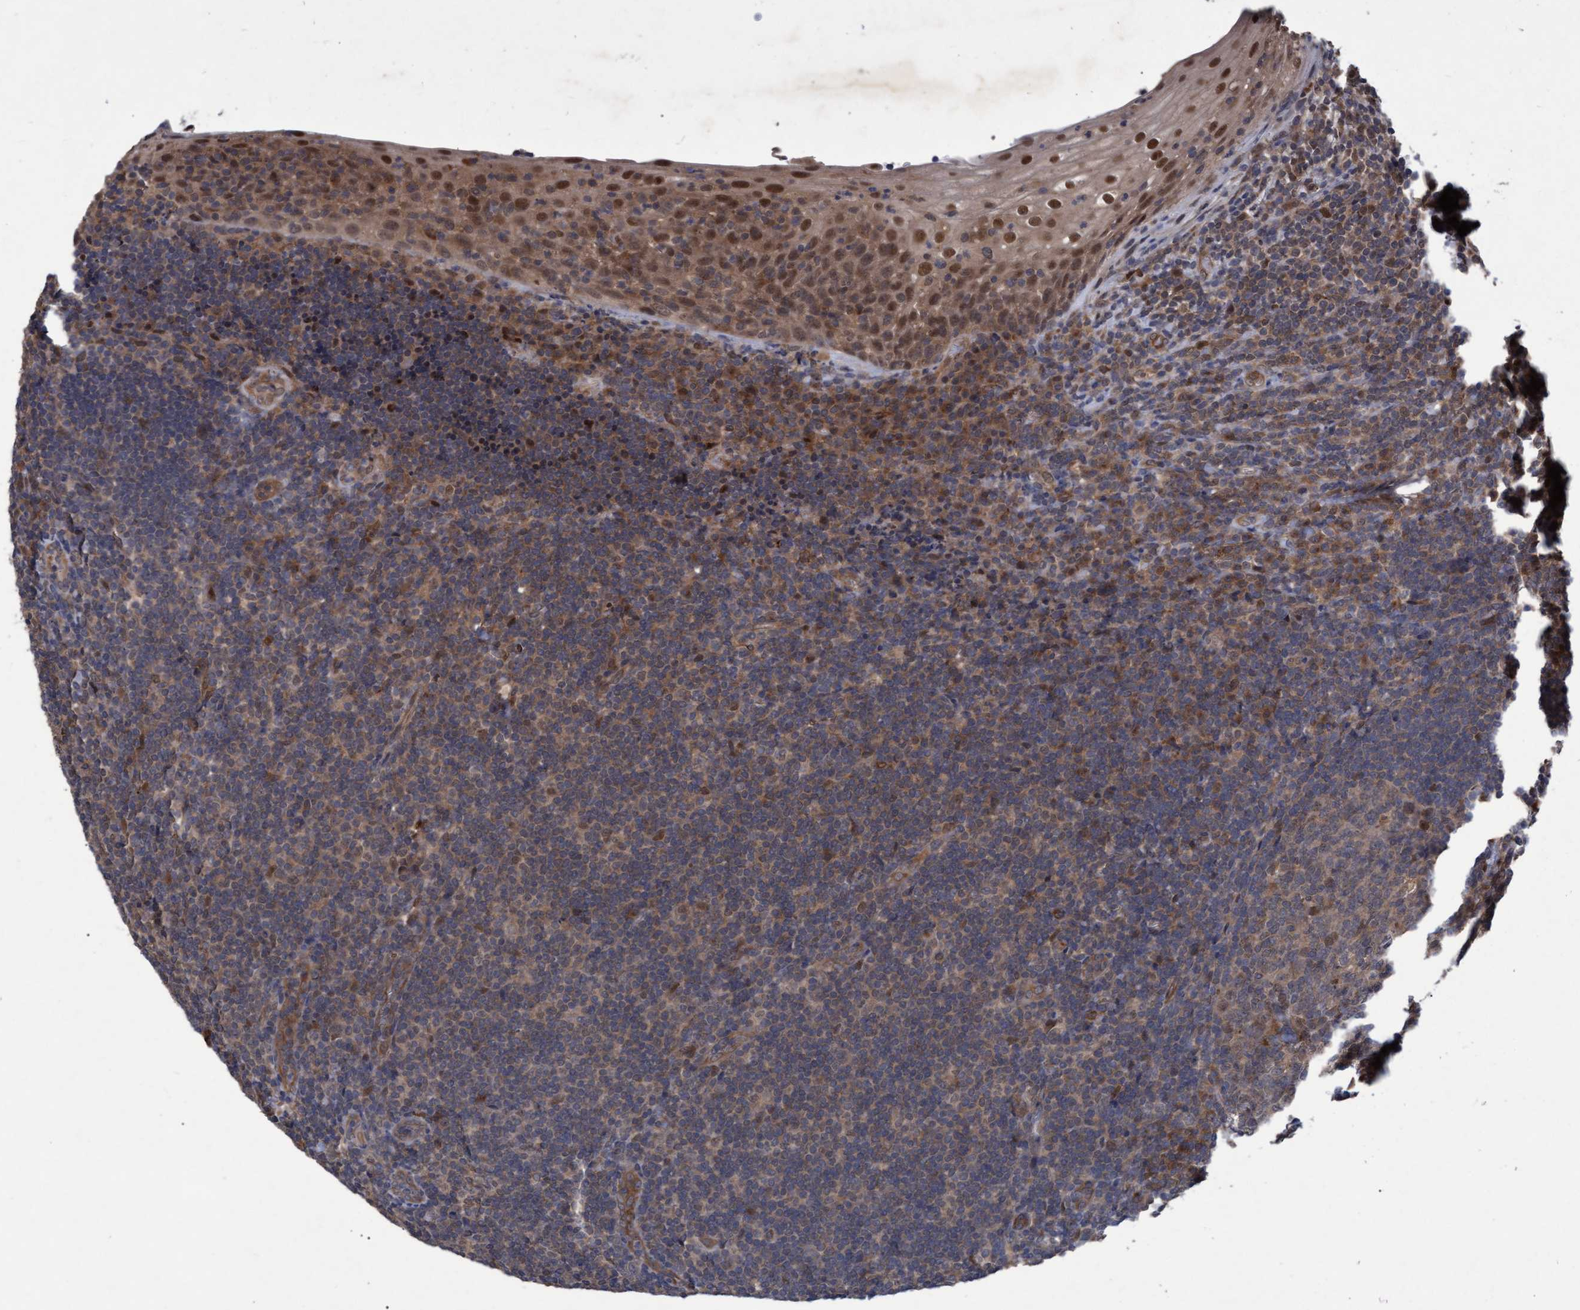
{"staining": {"intensity": "moderate", "quantity": ">75%", "location": "cytoplasmic/membranous,nuclear"}, "tissue": "tonsil", "cell_type": "Germinal center cells", "image_type": "normal", "snomed": [{"axis": "morphology", "description": "Normal tissue, NOS"}, {"axis": "topography", "description": "Tonsil"}], "caption": "Protein expression analysis of unremarkable human tonsil reveals moderate cytoplasmic/membranous,nuclear expression in approximately >75% of germinal center cells. (DAB (3,3'-diaminobenzidine) IHC with brightfield microscopy, high magnification).", "gene": "PSMB6", "patient": {"sex": "male", "age": 37}}